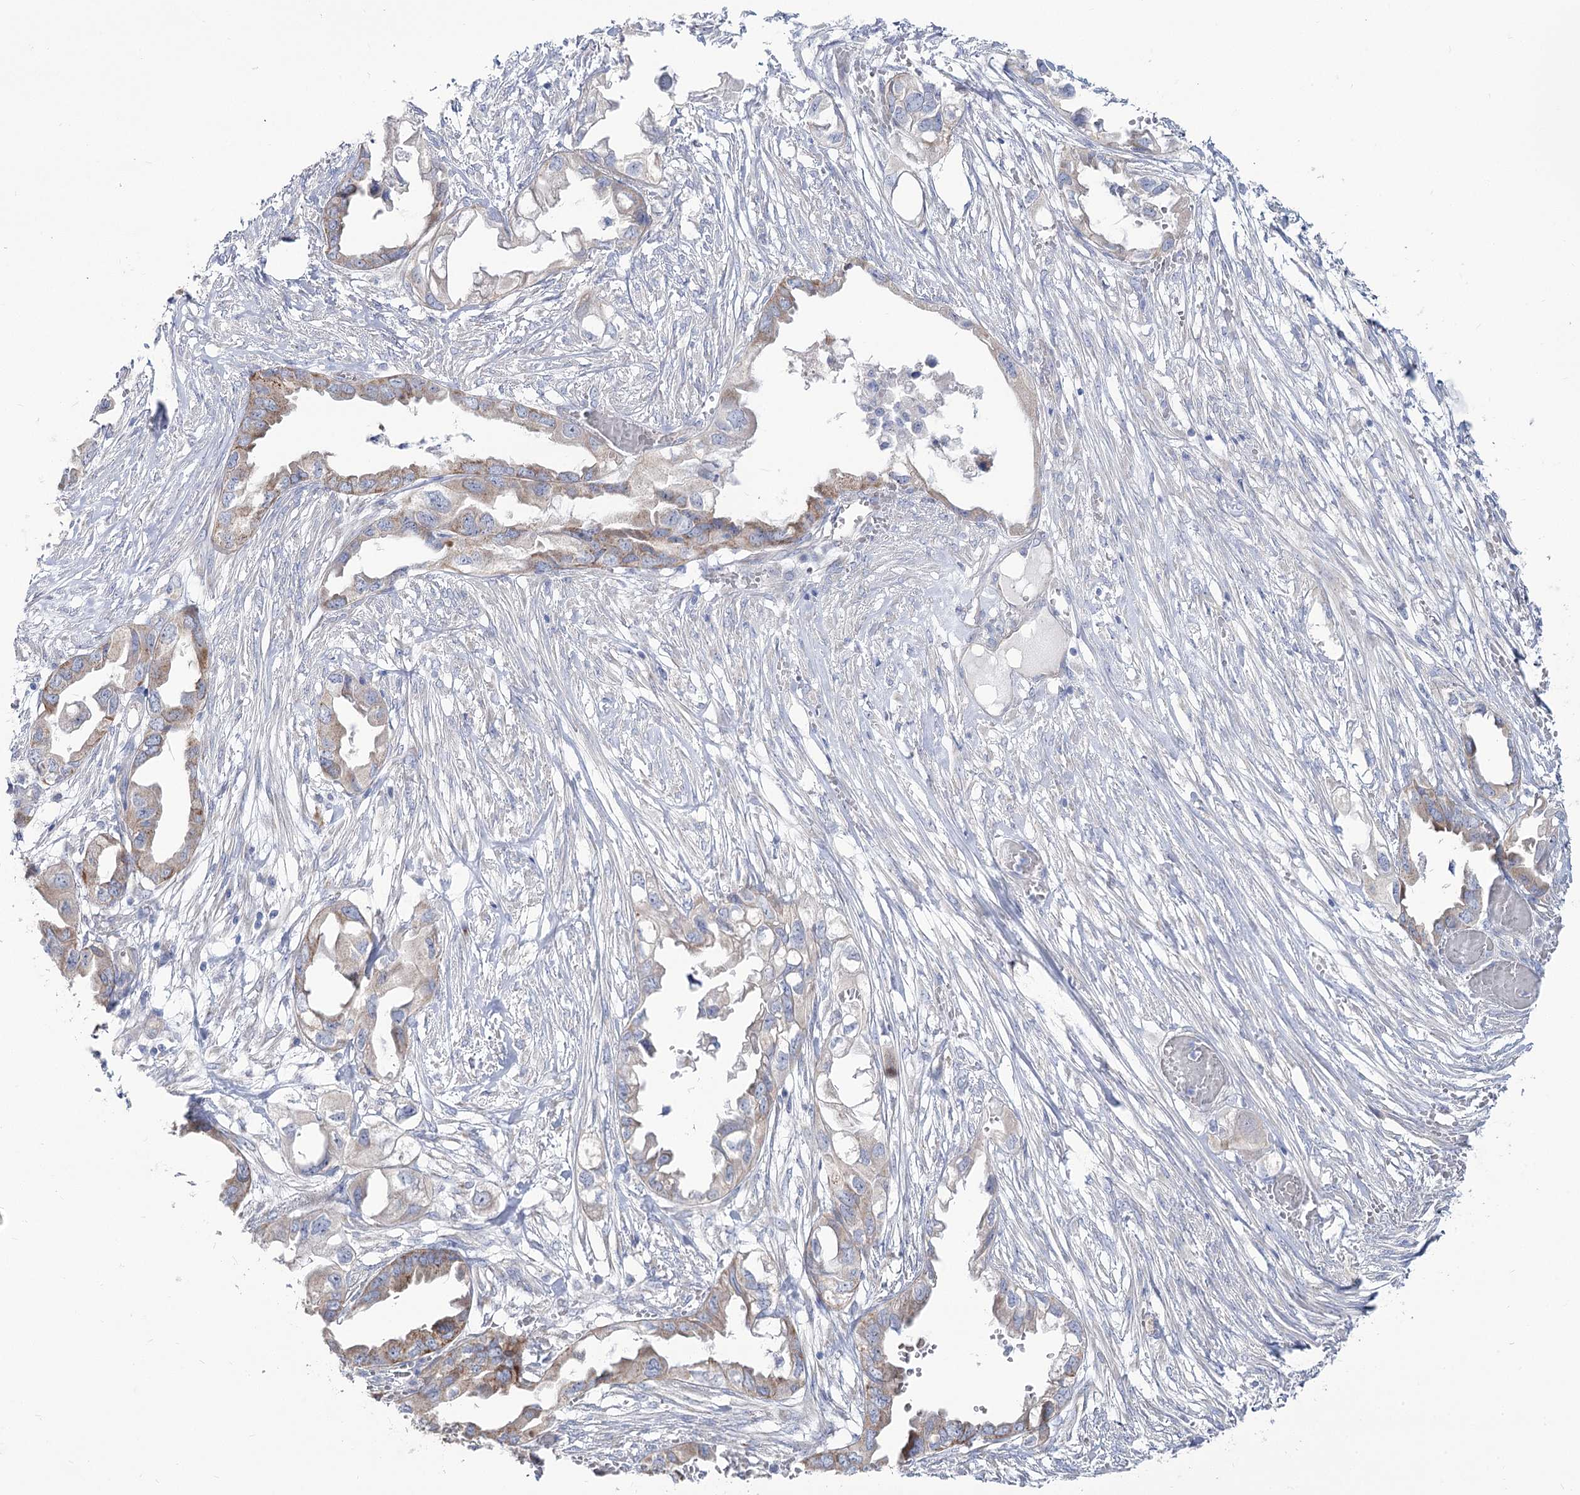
{"staining": {"intensity": "weak", "quantity": ">75%", "location": "cytoplasmic/membranous"}, "tissue": "endometrial cancer", "cell_type": "Tumor cells", "image_type": "cancer", "snomed": [{"axis": "morphology", "description": "Adenocarcinoma, NOS"}, {"axis": "morphology", "description": "Adenocarcinoma, metastatic, NOS"}, {"axis": "topography", "description": "Adipose tissue"}, {"axis": "topography", "description": "Endometrium"}], "caption": "Protein staining reveals weak cytoplasmic/membranous positivity in approximately >75% of tumor cells in endometrial cancer. (DAB (3,3'-diaminobenzidine) = brown stain, brightfield microscopy at high magnification).", "gene": "SUOX", "patient": {"sex": "female", "age": 67}}